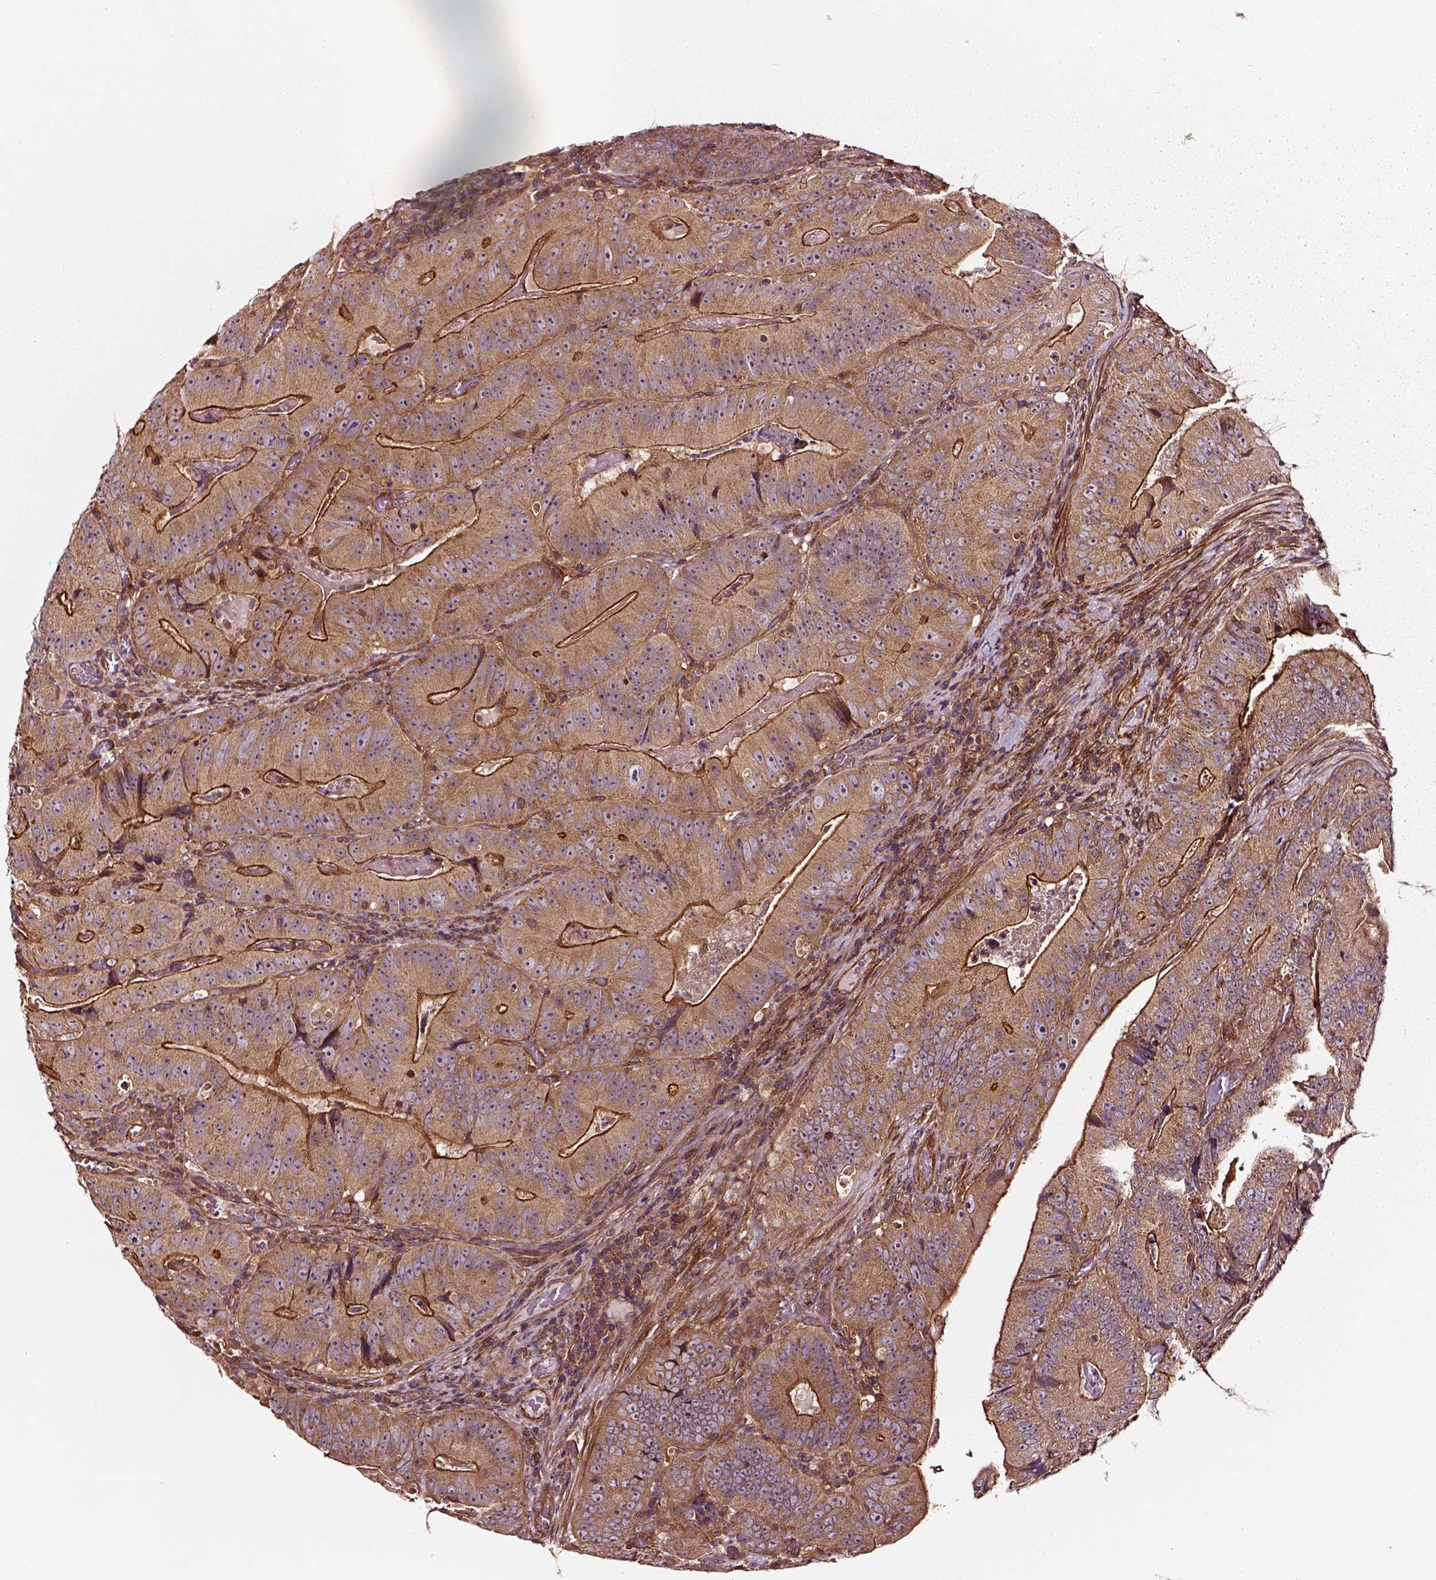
{"staining": {"intensity": "strong", "quantity": "<25%", "location": "cytoplasmic/membranous"}, "tissue": "colorectal cancer", "cell_type": "Tumor cells", "image_type": "cancer", "snomed": [{"axis": "morphology", "description": "Adenocarcinoma, NOS"}, {"axis": "topography", "description": "Colon"}], "caption": "A brown stain labels strong cytoplasmic/membranous positivity of a protein in colorectal cancer tumor cells.", "gene": "RASSF5", "patient": {"sex": "female", "age": 86}}